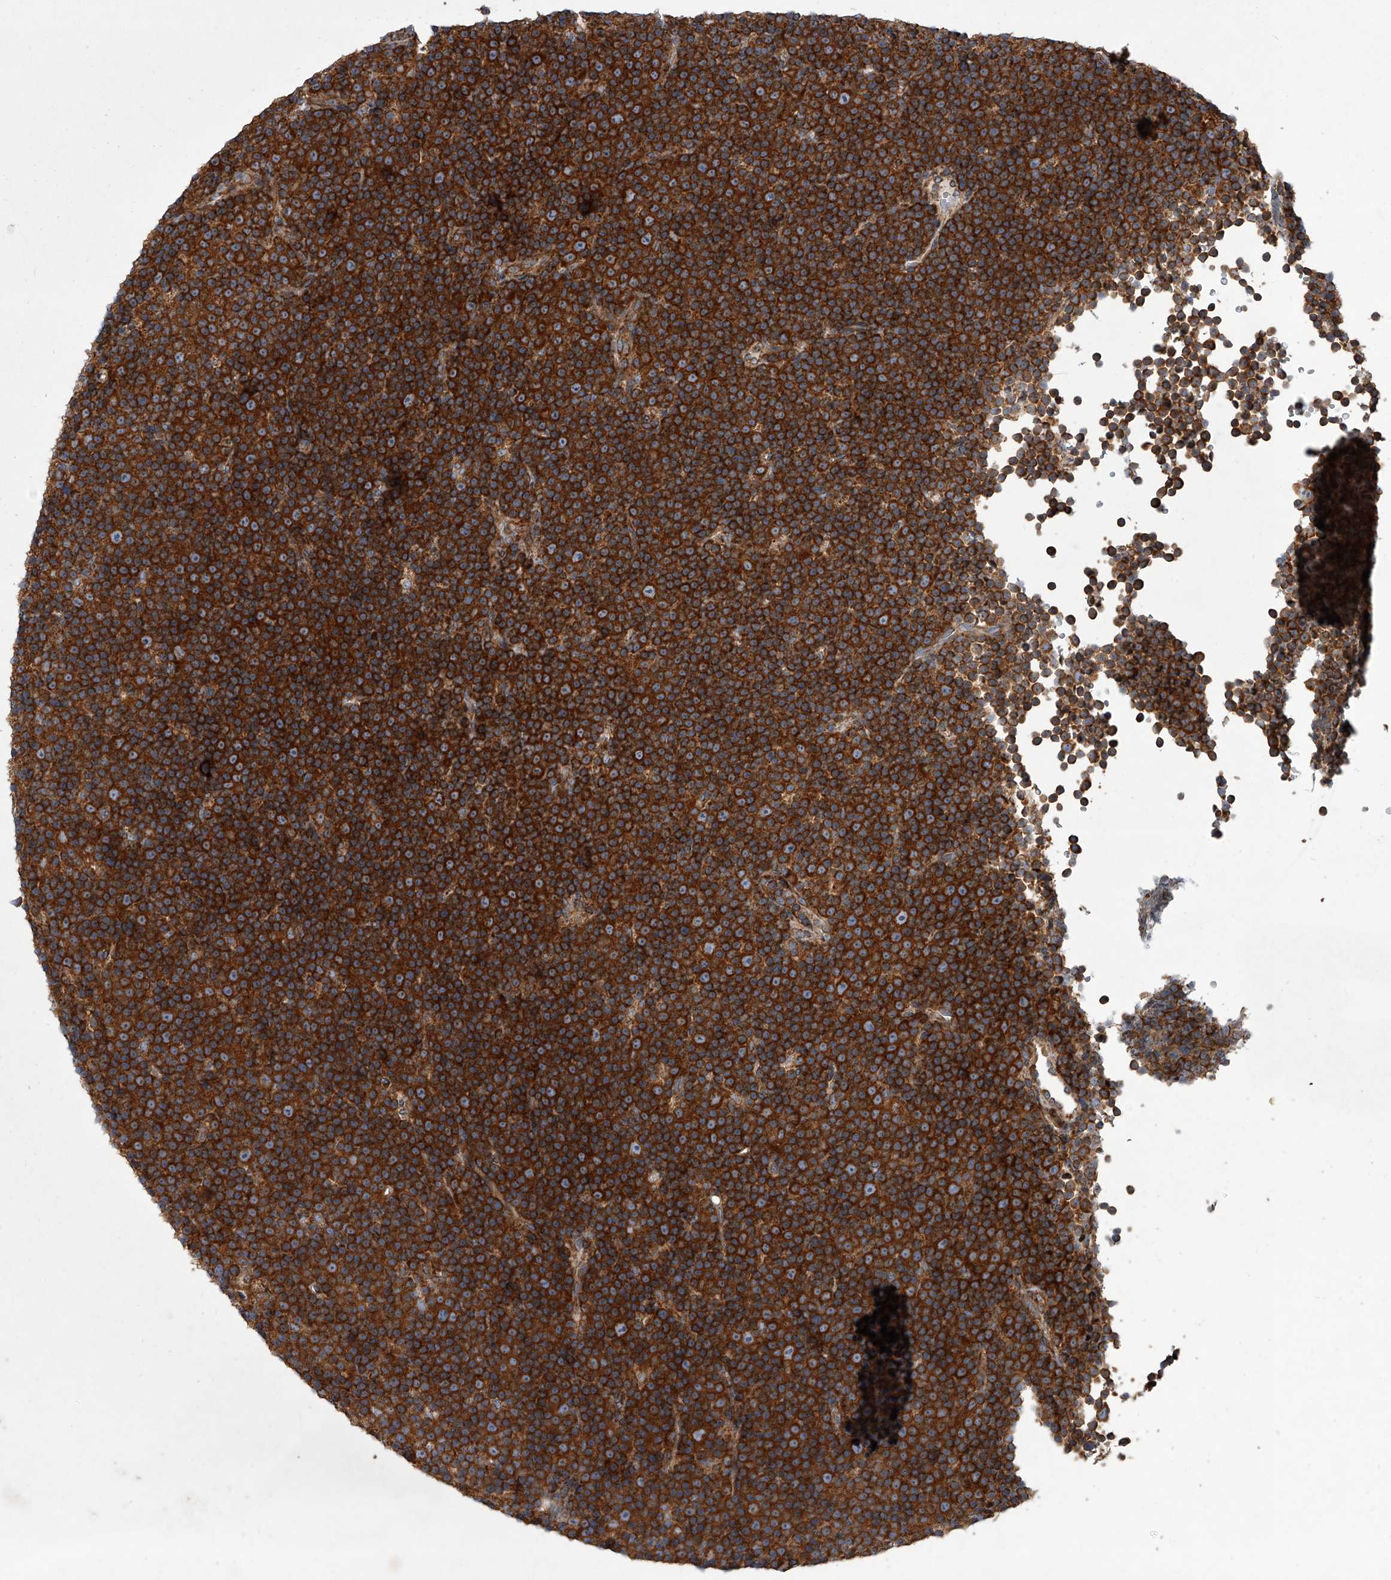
{"staining": {"intensity": "strong", "quantity": ">75%", "location": "cytoplasmic/membranous"}, "tissue": "lymphoma", "cell_type": "Tumor cells", "image_type": "cancer", "snomed": [{"axis": "morphology", "description": "Malignant lymphoma, non-Hodgkin's type, Low grade"}, {"axis": "topography", "description": "Lymph node"}], "caption": "The photomicrograph reveals immunohistochemical staining of lymphoma. There is strong cytoplasmic/membranous staining is seen in approximately >75% of tumor cells. (brown staining indicates protein expression, while blue staining denotes nuclei).", "gene": "ZC3H15", "patient": {"sex": "female", "age": 67}}